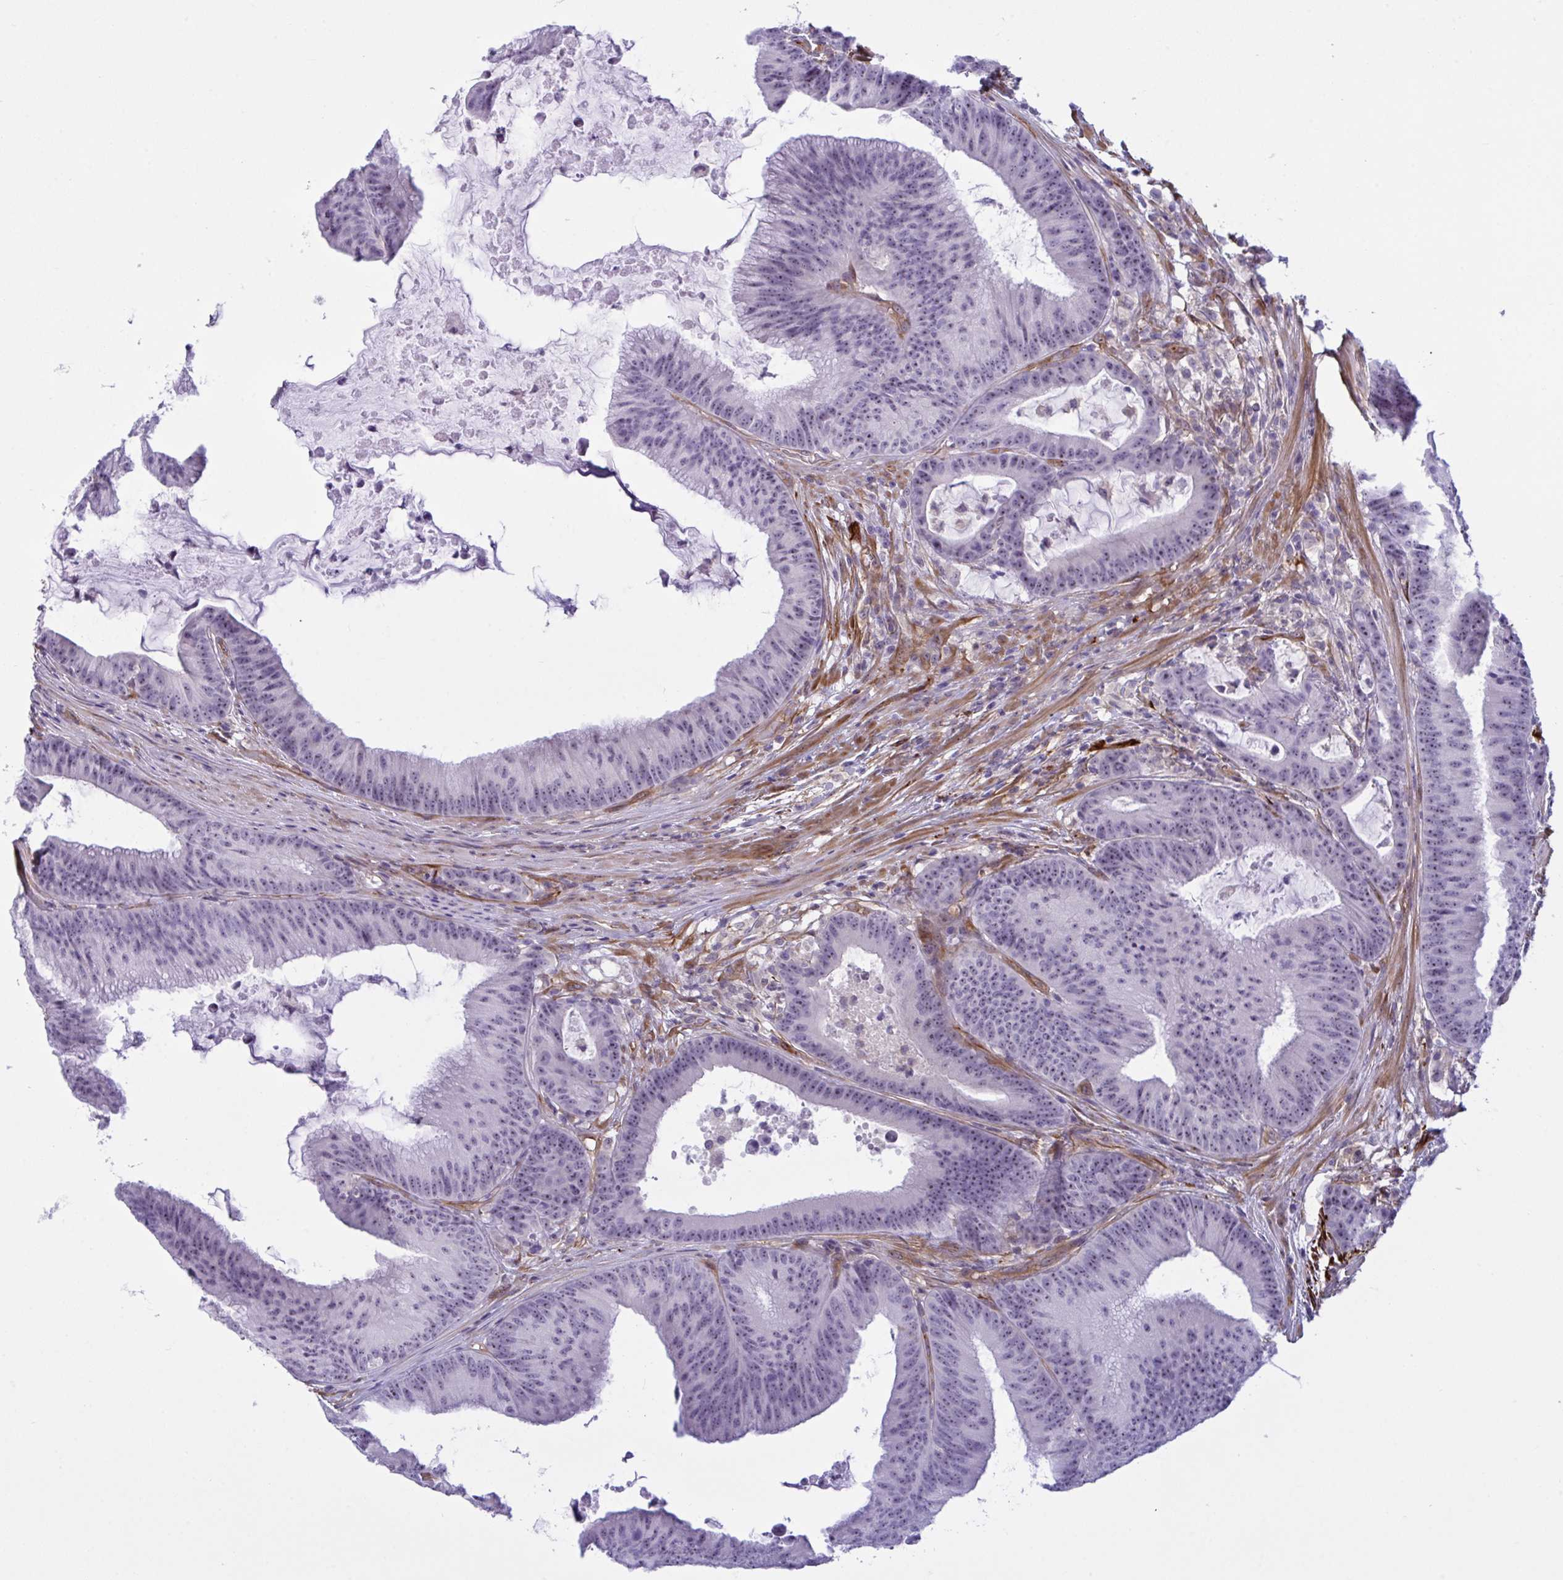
{"staining": {"intensity": "weak", "quantity": "<25%", "location": "cytoplasmic/membranous,nuclear"}, "tissue": "colorectal cancer", "cell_type": "Tumor cells", "image_type": "cancer", "snomed": [{"axis": "morphology", "description": "Adenocarcinoma, NOS"}, {"axis": "topography", "description": "Colon"}], "caption": "Human colorectal cancer (adenocarcinoma) stained for a protein using IHC exhibits no expression in tumor cells.", "gene": "PRRT4", "patient": {"sex": "female", "age": 78}}